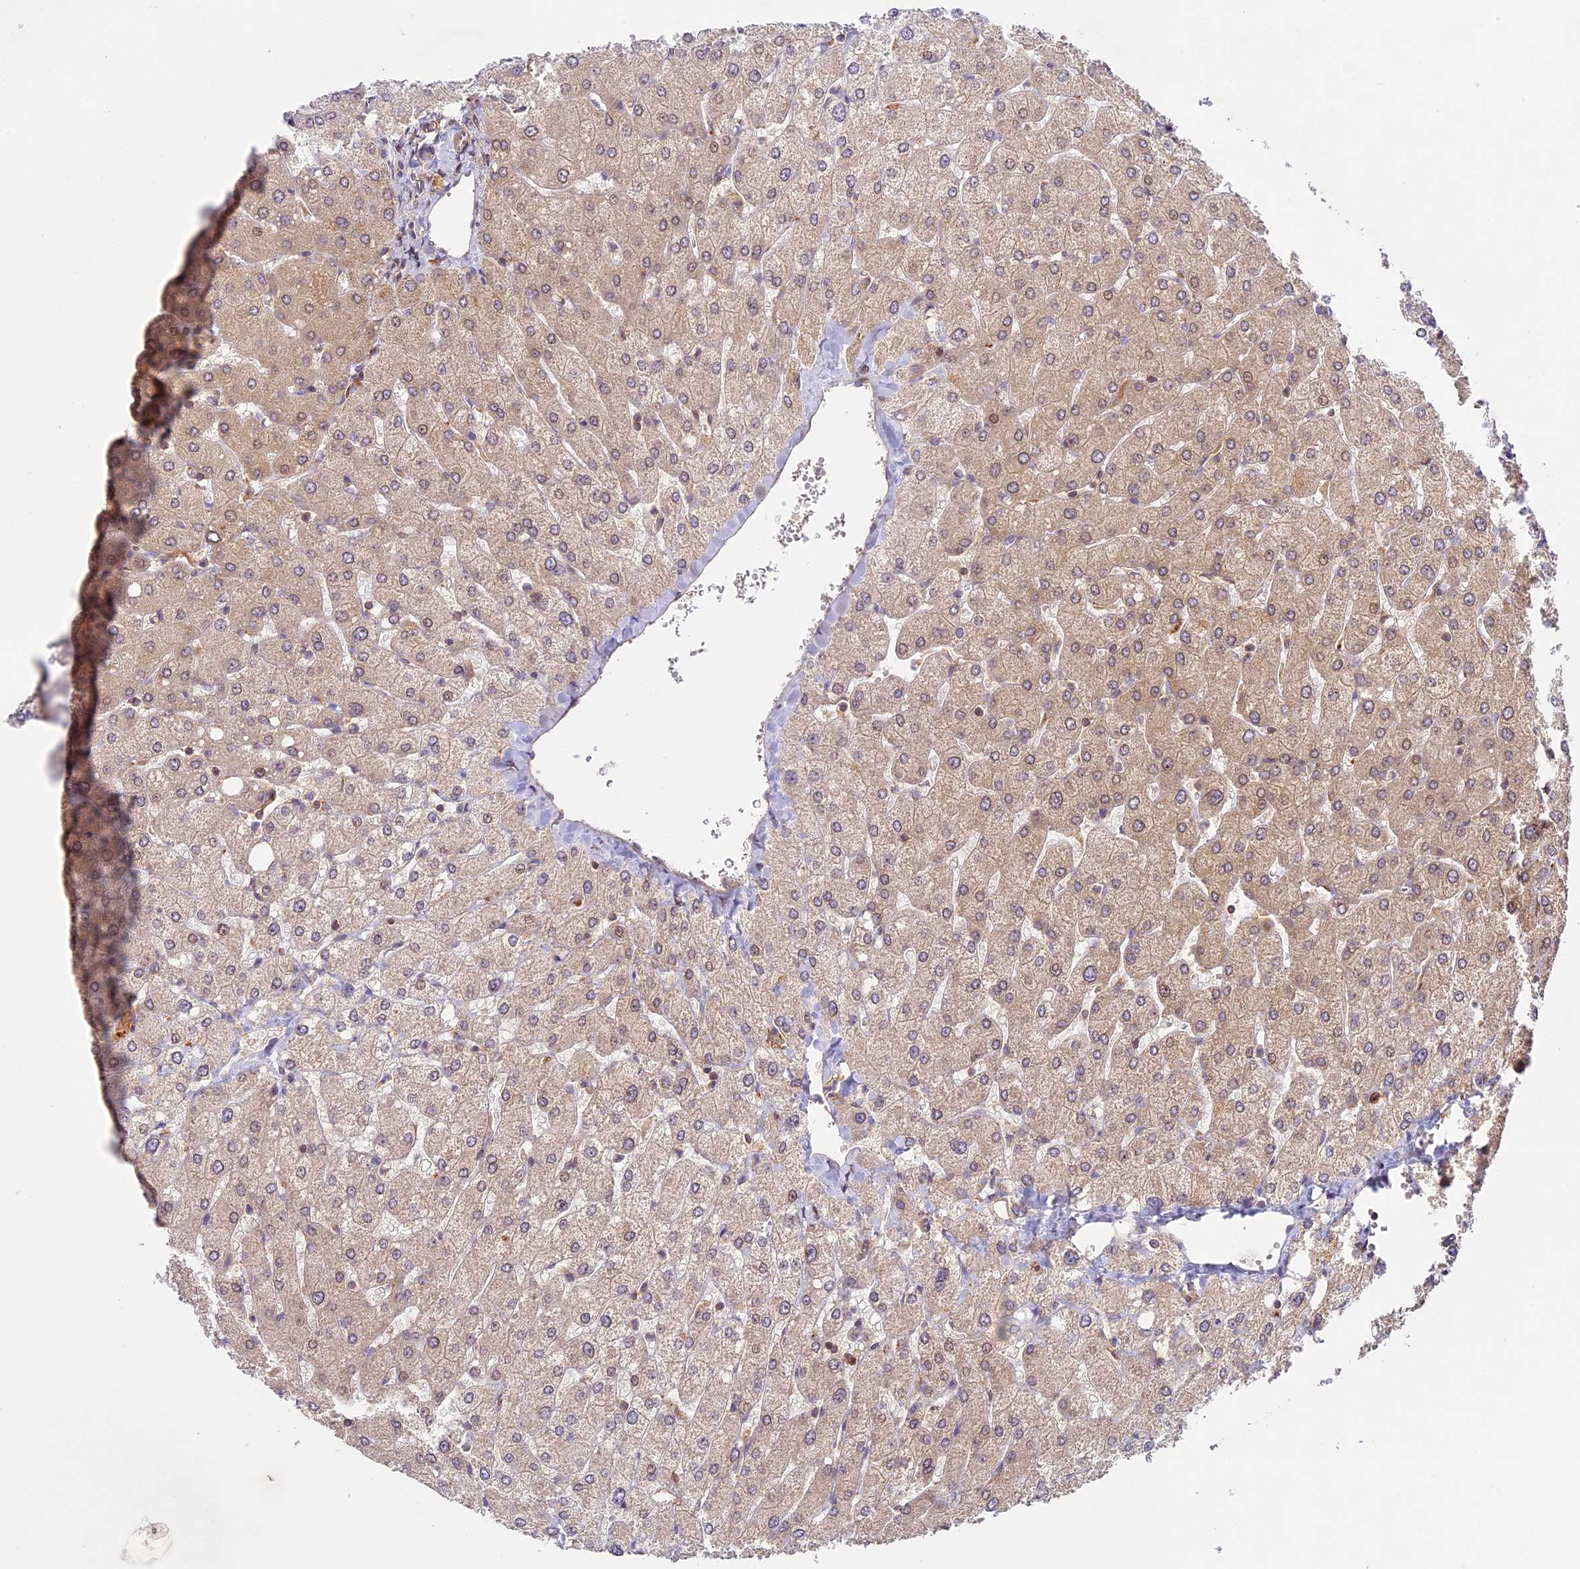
{"staining": {"intensity": "negative", "quantity": "none", "location": "none"}, "tissue": "liver", "cell_type": "Cholangiocytes", "image_type": "normal", "snomed": [{"axis": "morphology", "description": "Normal tissue, NOS"}, {"axis": "topography", "description": "Liver"}], "caption": "This is a image of immunohistochemistry (IHC) staining of normal liver, which shows no staining in cholangiocytes. Nuclei are stained in blue.", "gene": "DGKH", "patient": {"sex": "male", "age": 55}}